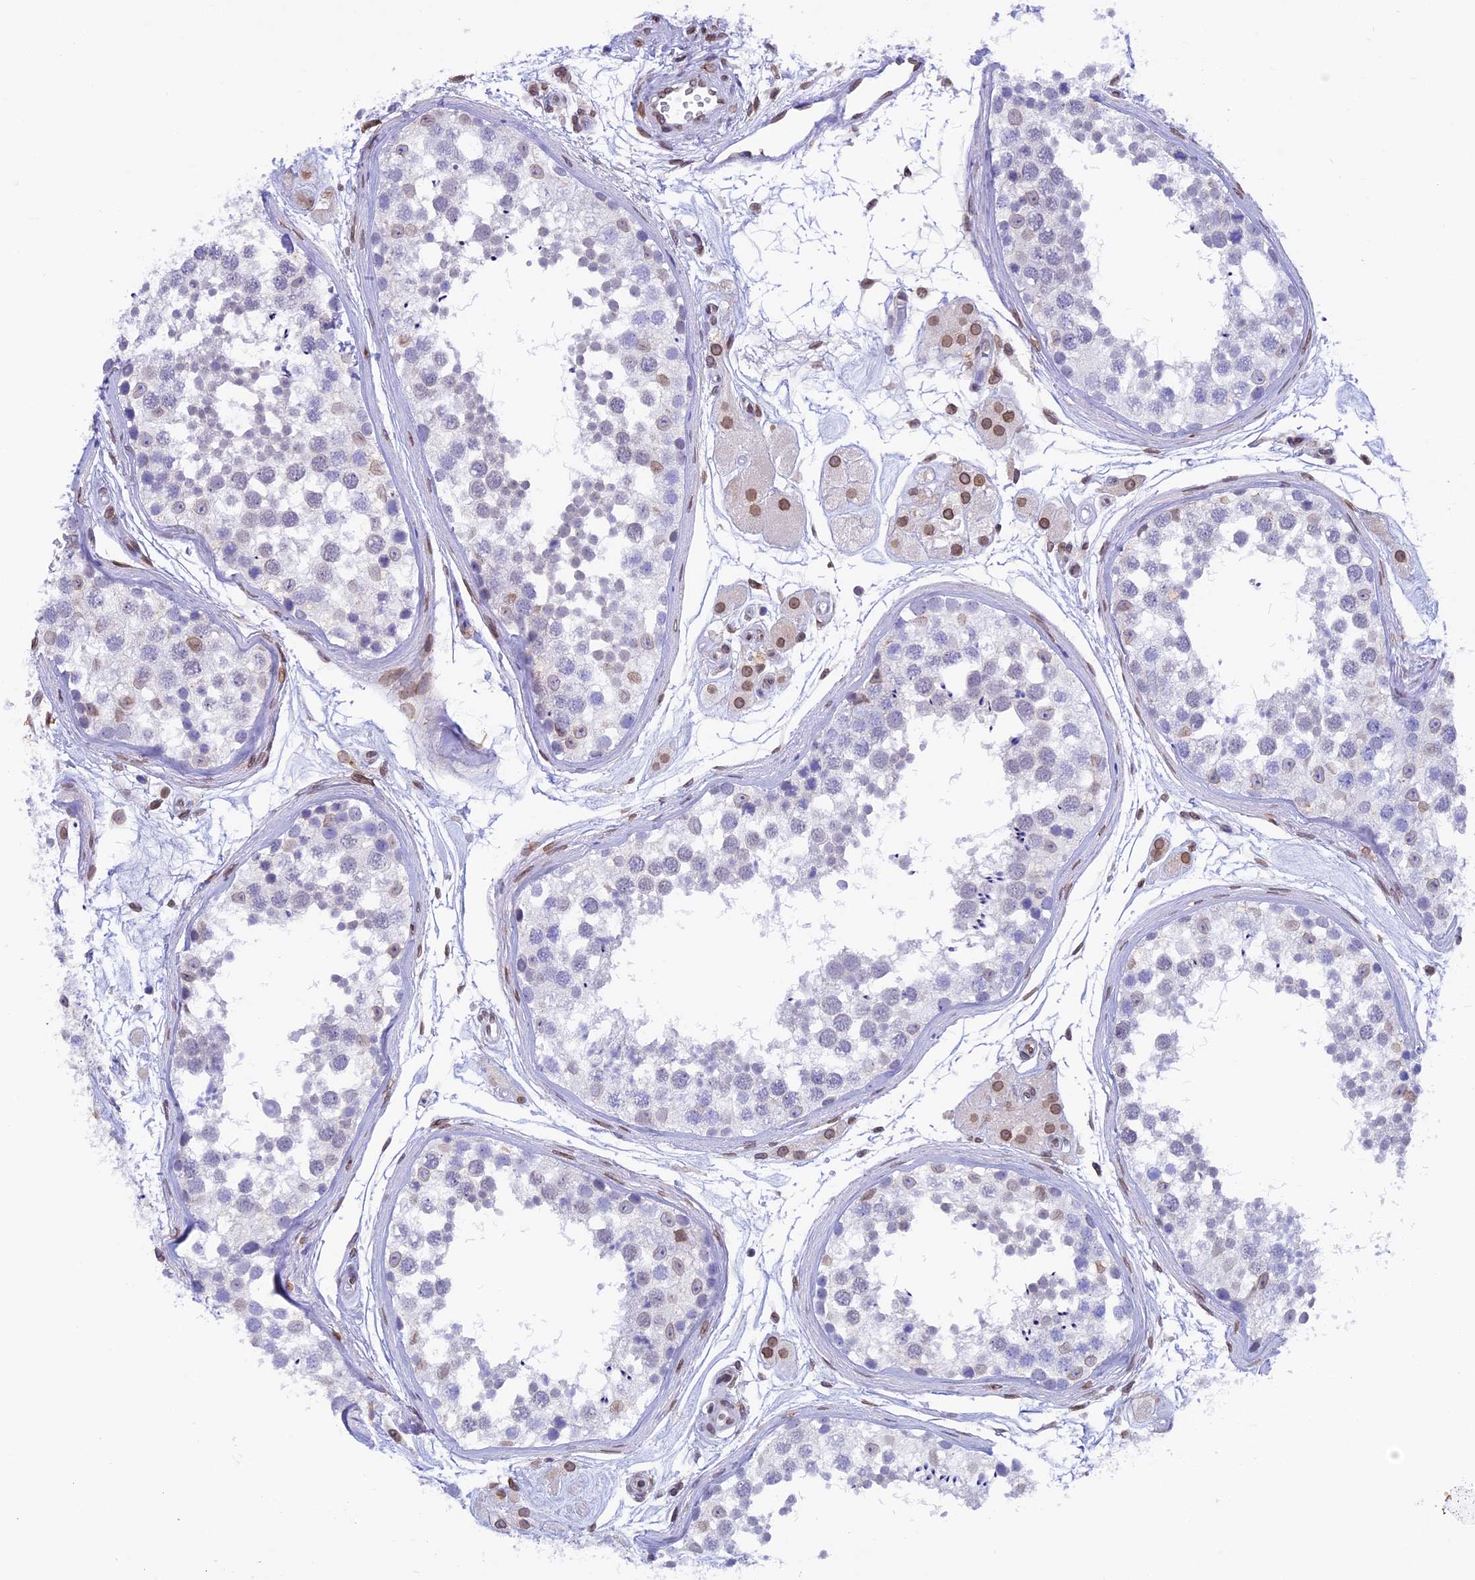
{"staining": {"intensity": "negative", "quantity": "none", "location": "none"}, "tissue": "testis", "cell_type": "Cells in seminiferous ducts", "image_type": "normal", "snomed": [{"axis": "morphology", "description": "Normal tissue, NOS"}, {"axis": "topography", "description": "Testis"}], "caption": "High magnification brightfield microscopy of benign testis stained with DAB (brown) and counterstained with hematoxylin (blue): cells in seminiferous ducts show no significant staining.", "gene": "TMPRSS7", "patient": {"sex": "male", "age": 56}}